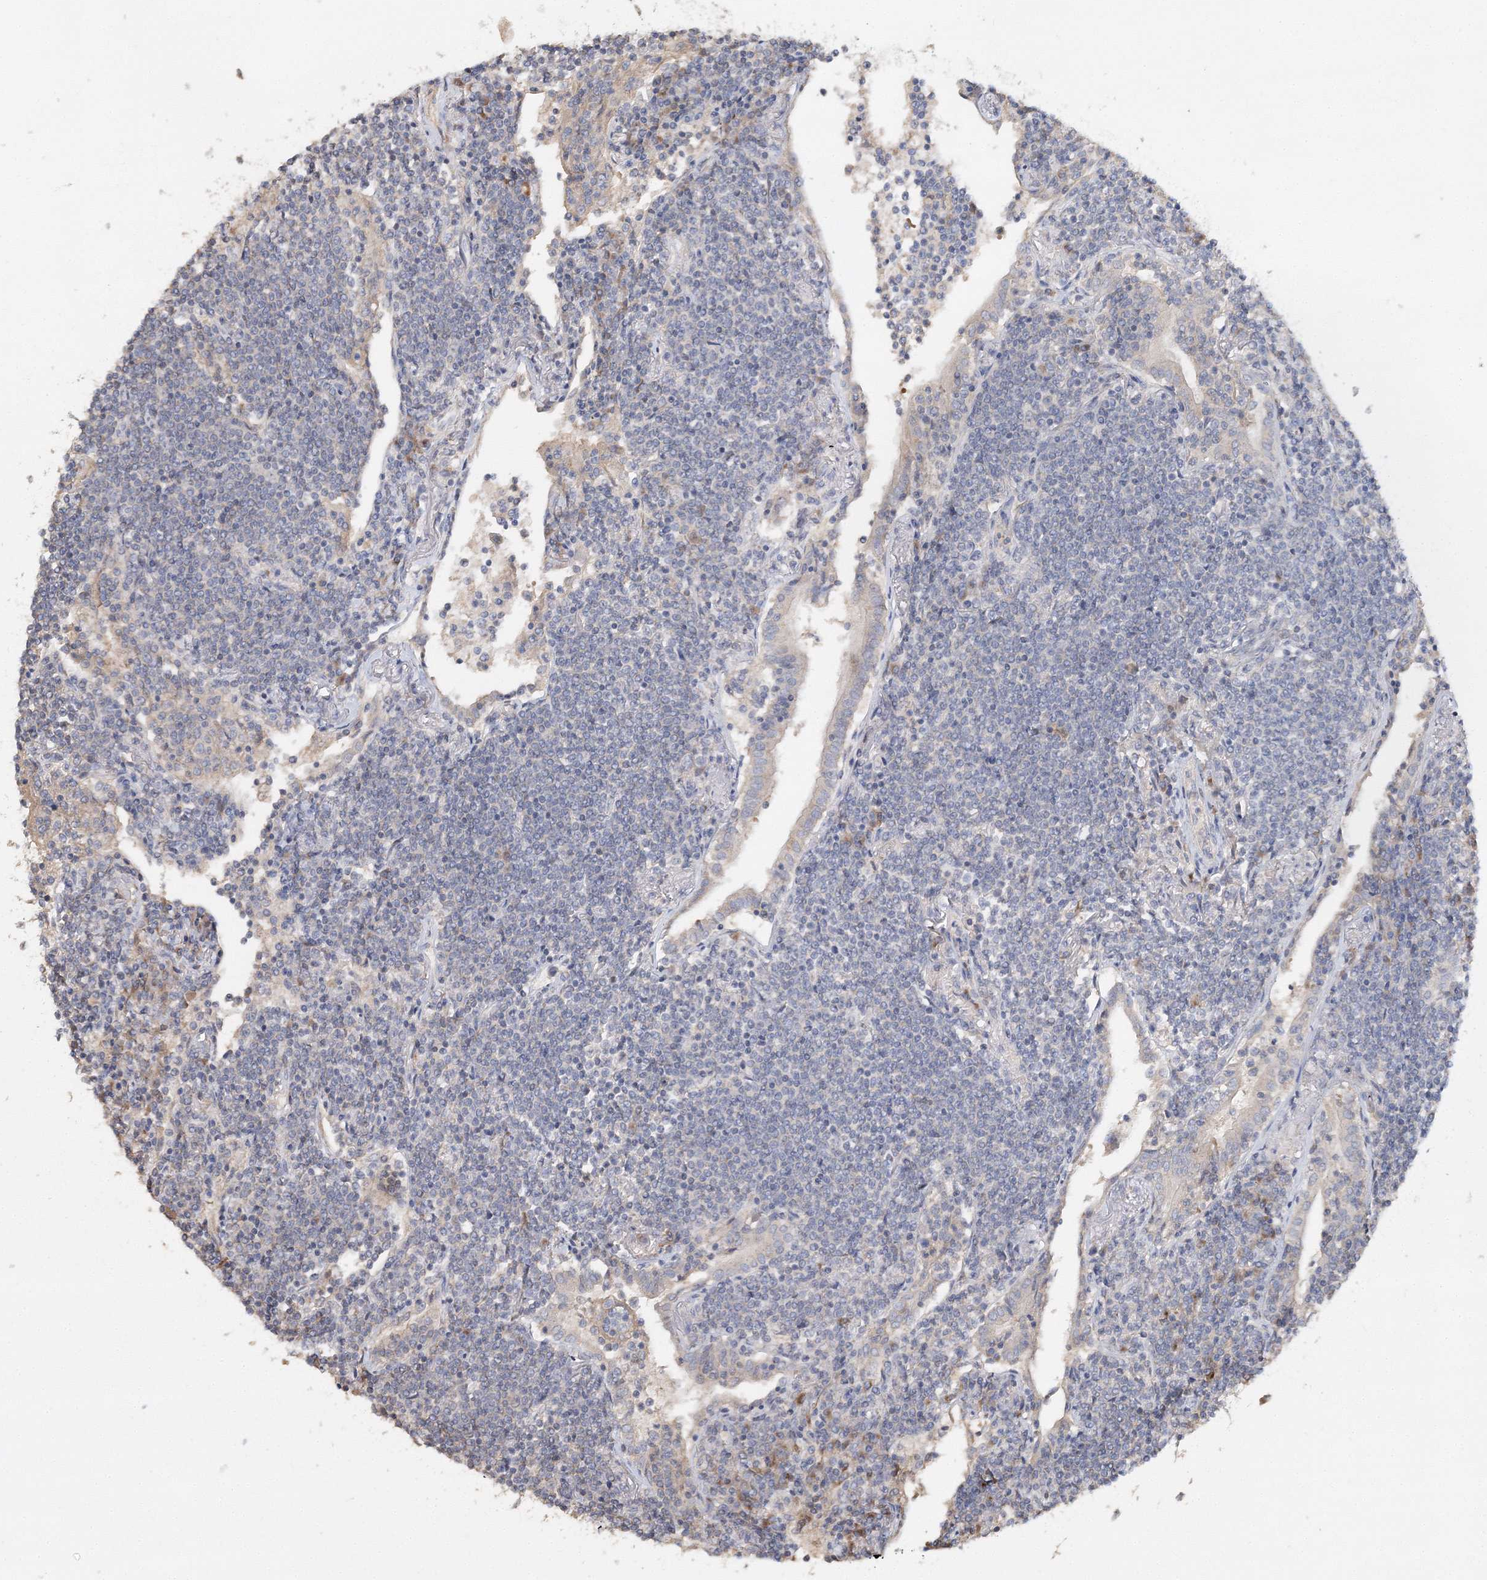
{"staining": {"intensity": "negative", "quantity": "none", "location": "none"}, "tissue": "lymphoma", "cell_type": "Tumor cells", "image_type": "cancer", "snomed": [{"axis": "morphology", "description": "Malignant lymphoma, non-Hodgkin's type, Low grade"}, {"axis": "topography", "description": "Lung"}], "caption": "Tumor cells are negative for brown protein staining in lymphoma.", "gene": "GJB5", "patient": {"sex": "female", "age": 71}}